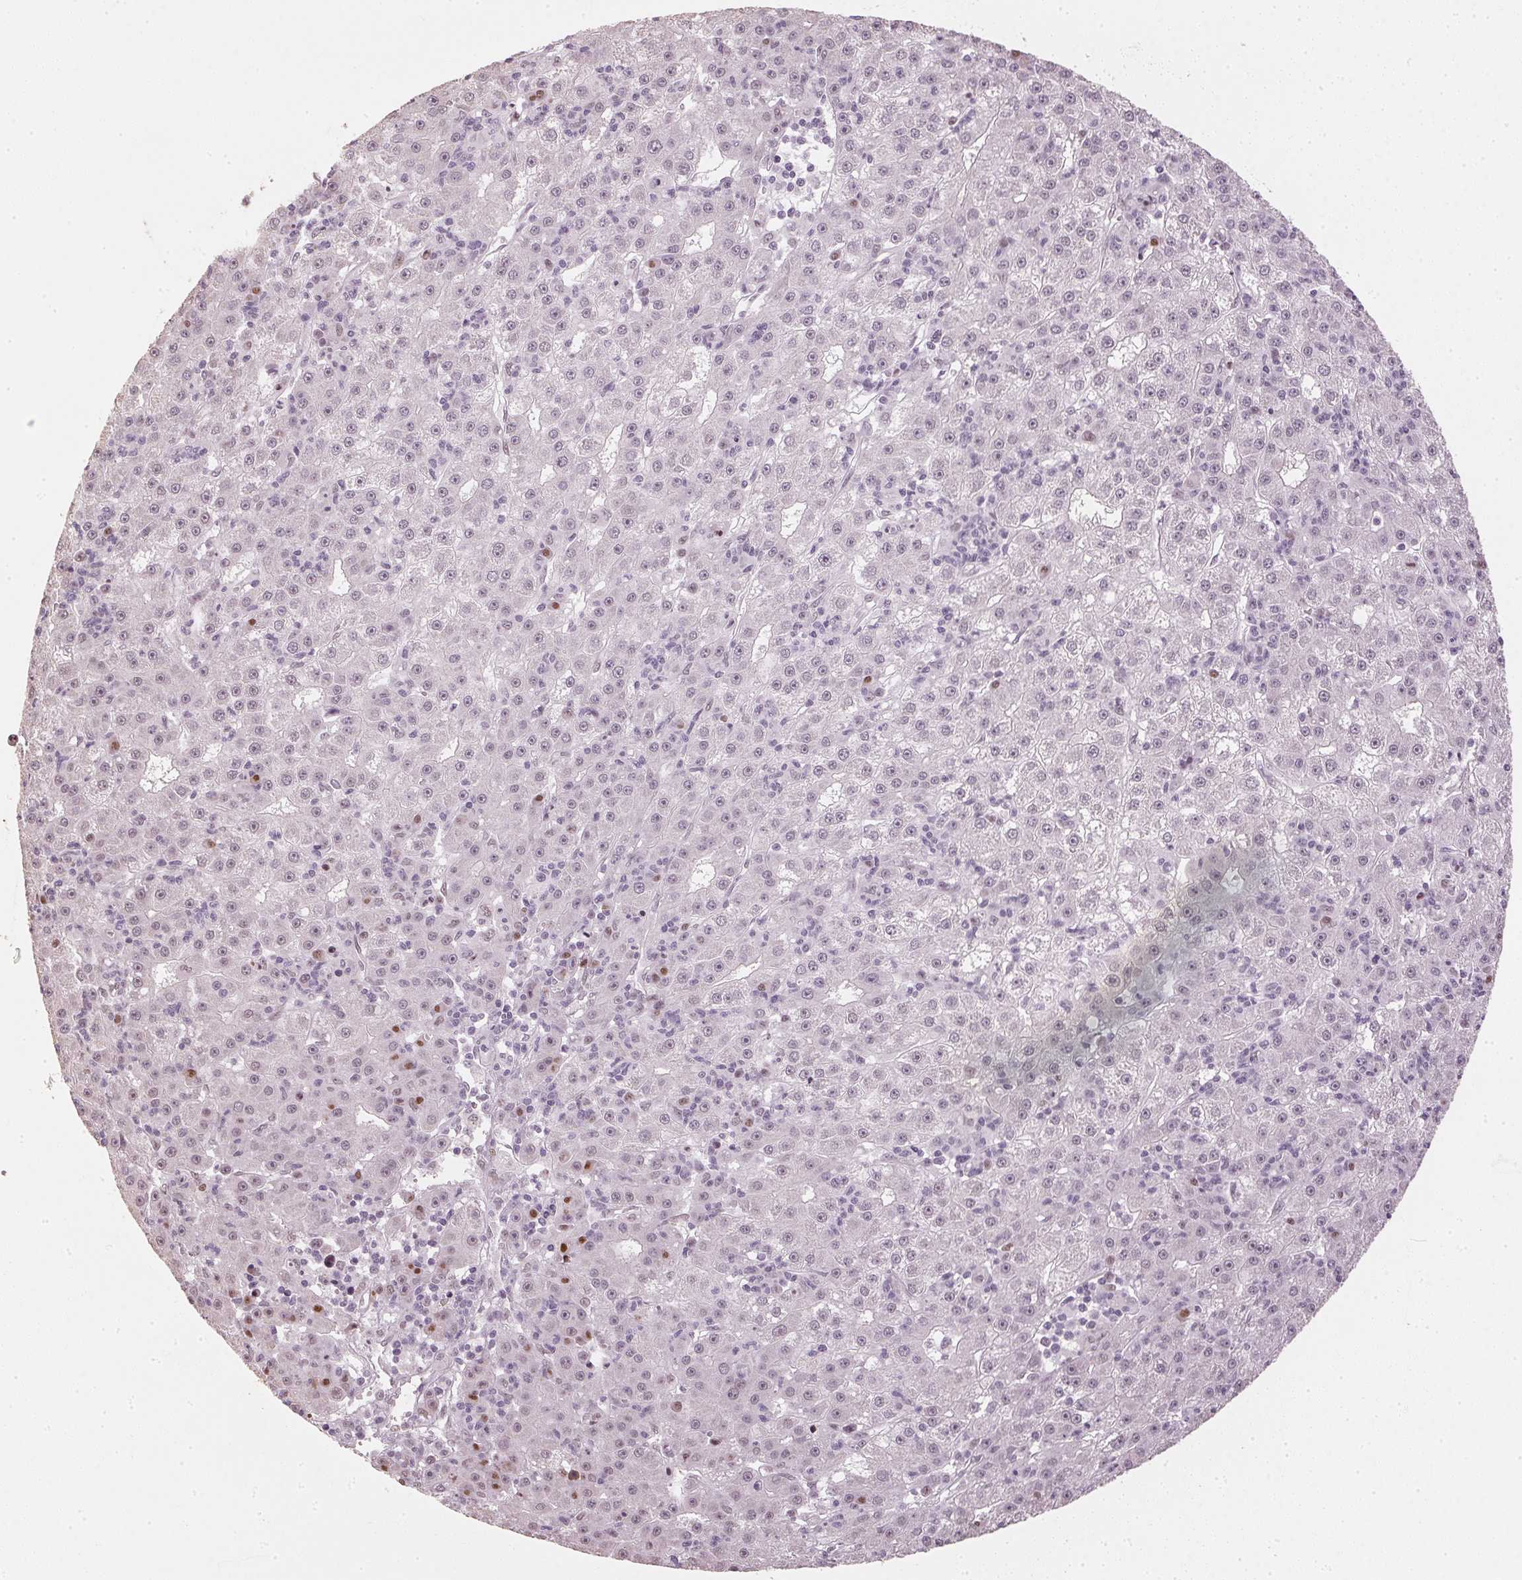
{"staining": {"intensity": "negative", "quantity": "none", "location": "none"}, "tissue": "liver cancer", "cell_type": "Tumor cells", "image_type": "cancer", "snomed": [{"axis": "morphology", "description": "Carcinoma, Hepatocellular, NOS"}, {"axis": "topography", "description": "Liver"}], "caption": "Immunohistochemical staining of human liver hepatocellular carcinoma displays no significant staining in tumor cells.", "gene": "SLC39A3", "patient": {"sex": "male", "age": 76}}